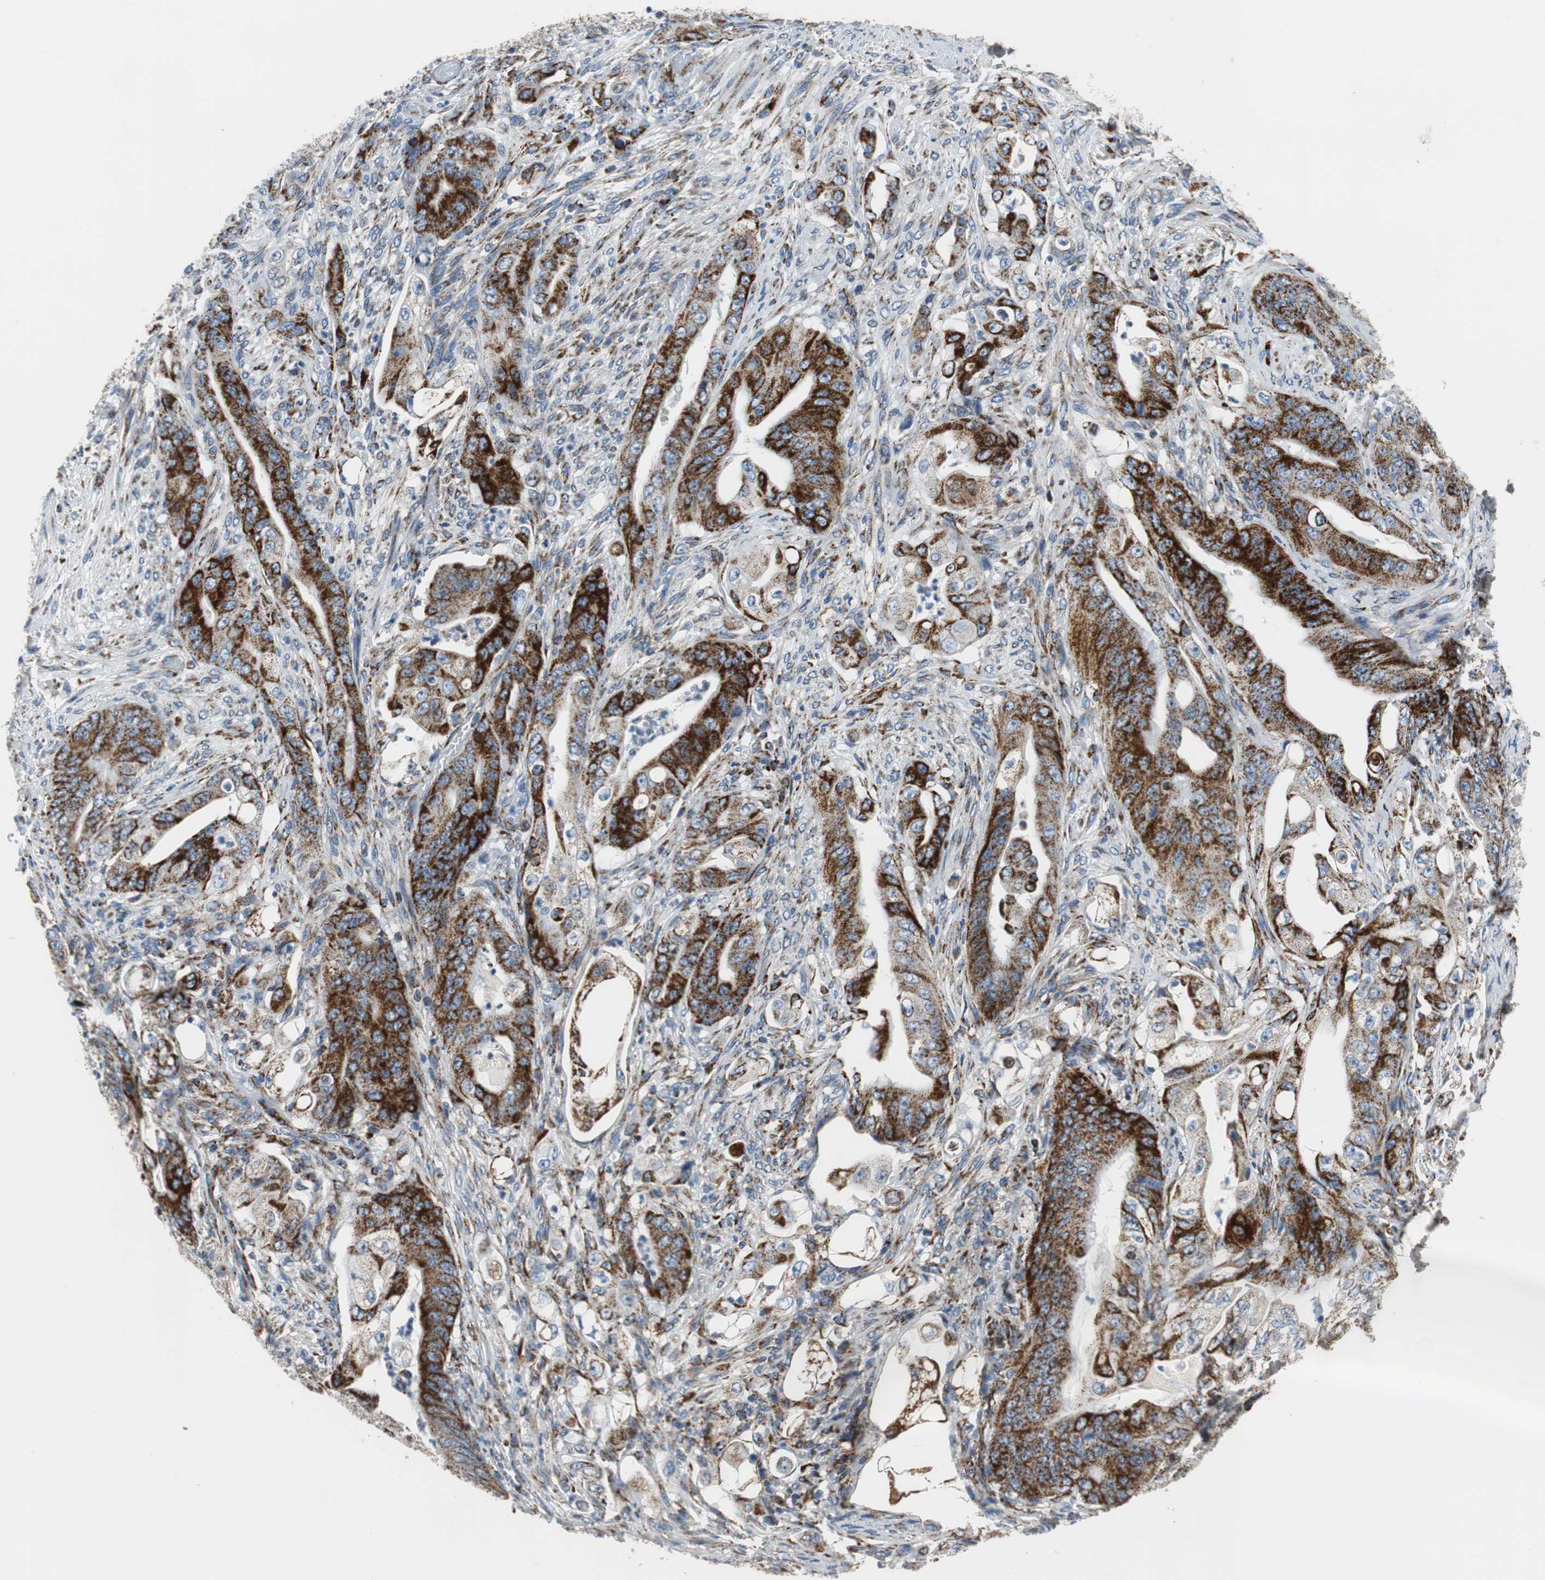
{"staining": {"intensity": "strong", "quantity": ">75%", "location": "cytoplasmic/membranous"}, "tissue": "stomach cancer", "cell_type": "Tumor cells", "image_type": "cancer", "snomed": [{"axis": "morphology", "description": "Adenocarcinoma, NOS"}, {"axis": "topography", "description": "Stomach"}], "caption": "Strong cytoplasmic/membranous staining is seen in approximately >75% of tumor cells in stomach cancer (adenocarcinoma).", "gene": "C1QTNF7", "patient": {"sex": "female", "age": 73}}